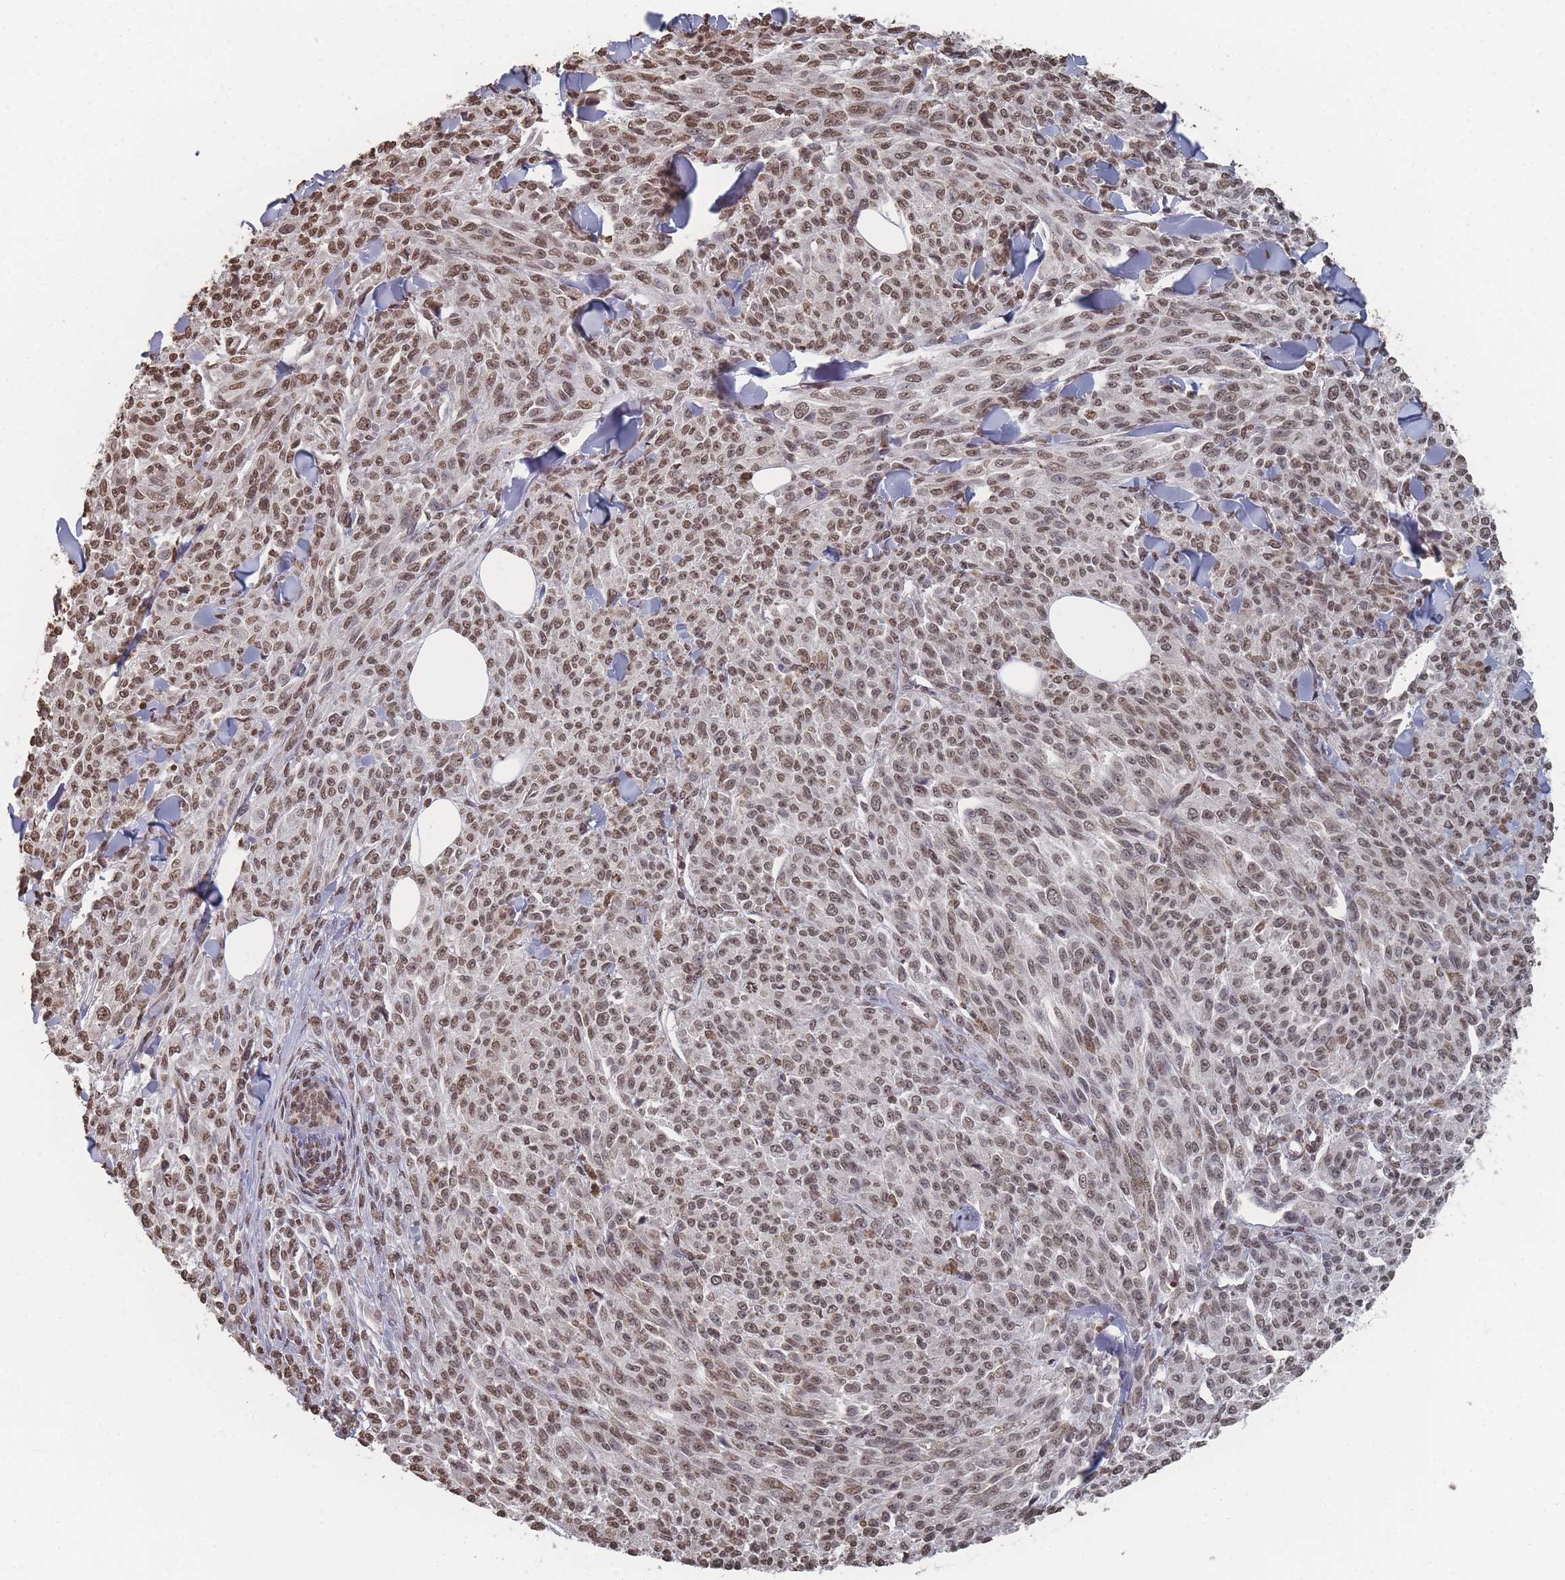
{"staining": {"intensity": "moderate", "quantity": ">75%", "location": "nuclear"}, "tissue": "melanoma", "cell_type": "Tumor cells", "image_type": "cancer", "snomed": [{"axis": "morphology", "description": "Malignant melanoma, NOS"}, {"axis": "topography", "description": "Skin"}], "caption": "Immunohistochemical staining of malignant melanoma displays medium levels of moderate nuclear protein expression in approximately >75% of tumor cells.", "gene": "PLEKHG5", "patient": {"sex": "female", "age": 52}}